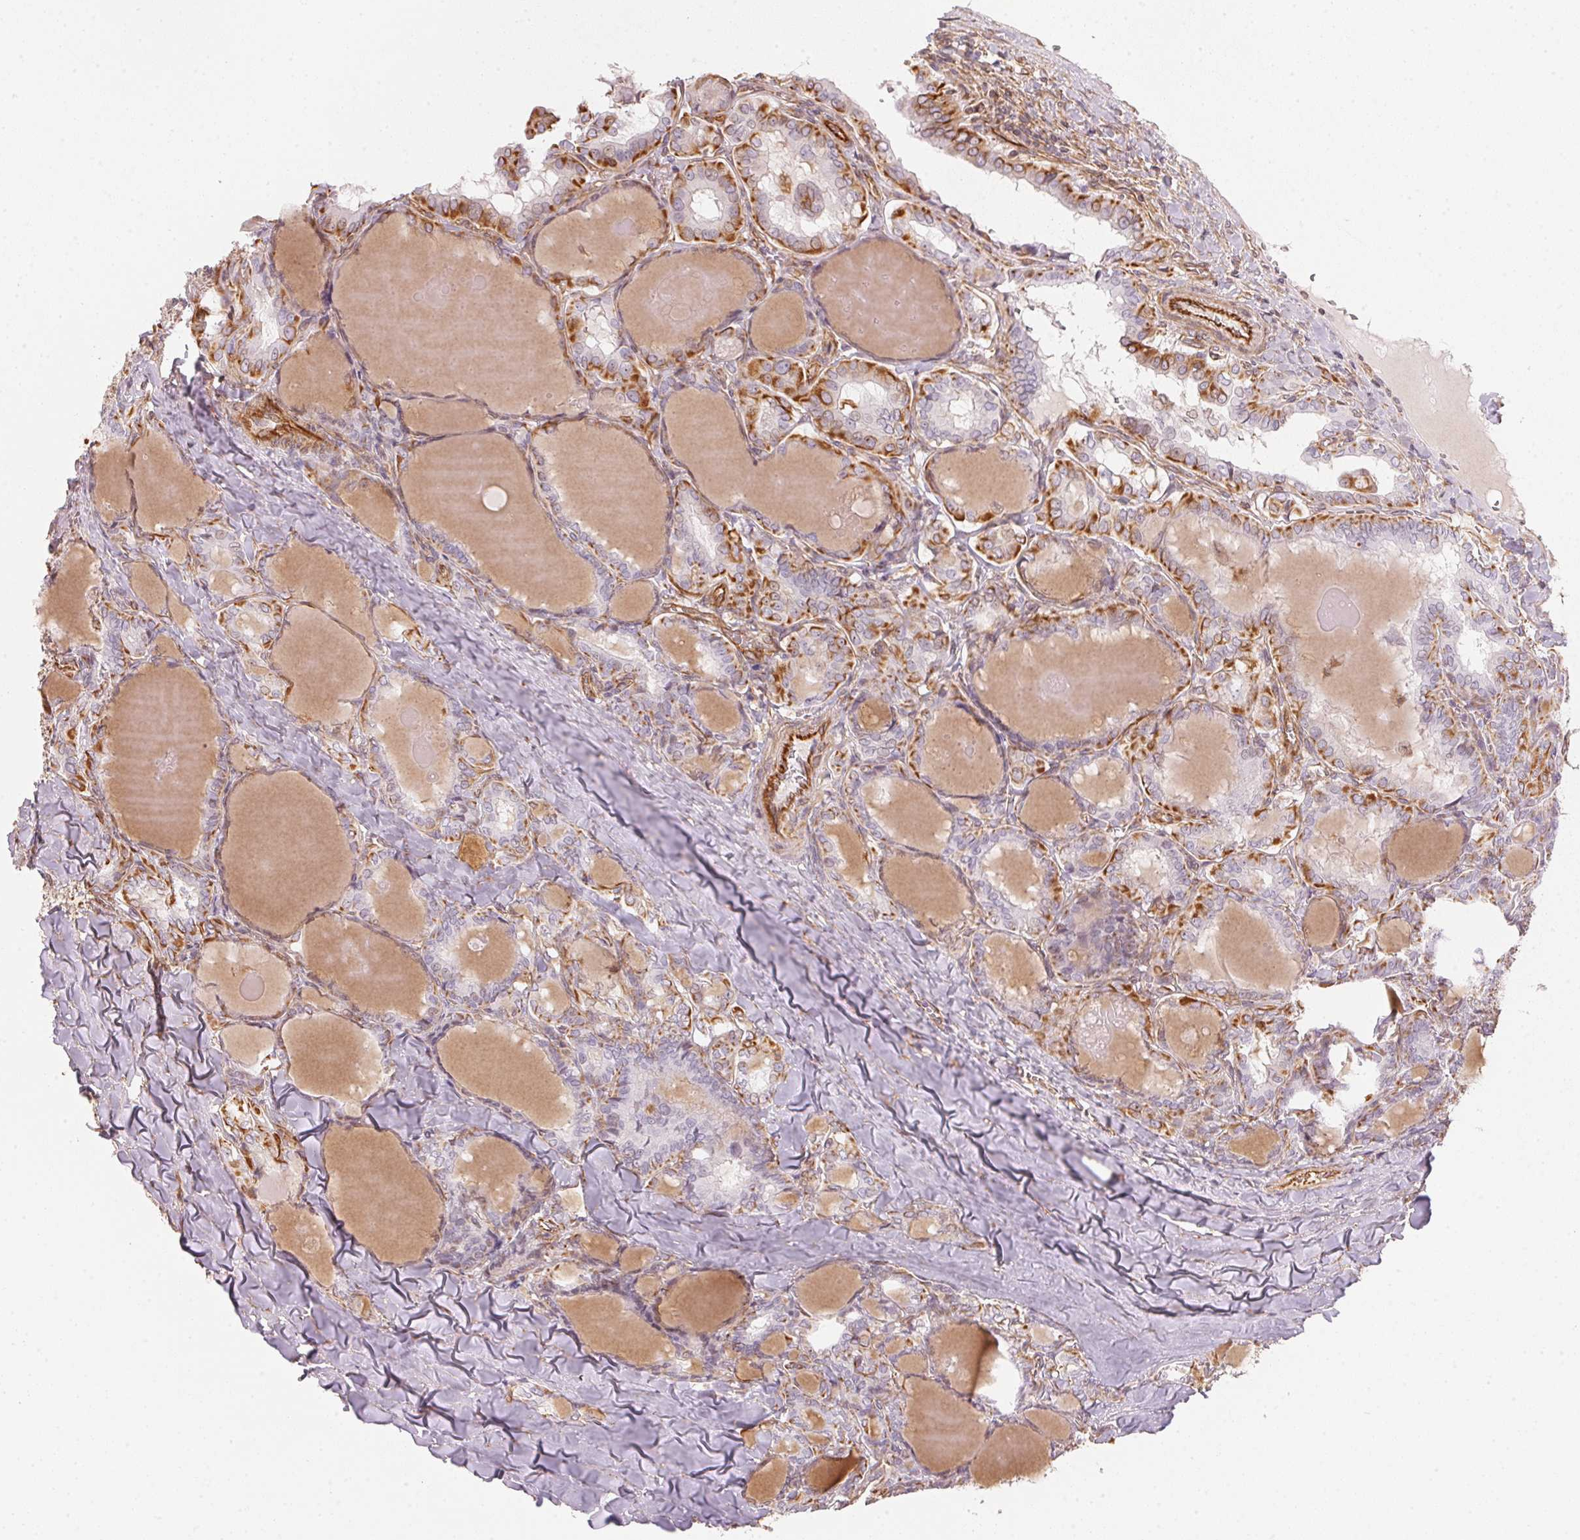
{"staining": {"intensity": "moderate", "quantity": ">75%", "location": "cytoplasmic/membranous"}, "tissue": "thyroid cancer", "cell_type": "Tumor cells", "image_type": "cancer", "snomed": [{"axis": "morphology", "description": "Papillary adenocarcinoma, NOS"}, {"axis": "topography", "description": "Thyroid gland"}], "caption": "Immunohistochemistry (IHC) of human papillary adenocarcinoma (thyroid) shows medium levels of moderate cytoplasmic/membranous staining in about >75% of tumor cells.", "gene": "FOXR2", "patient": {"sex": "female", "age": 46}}